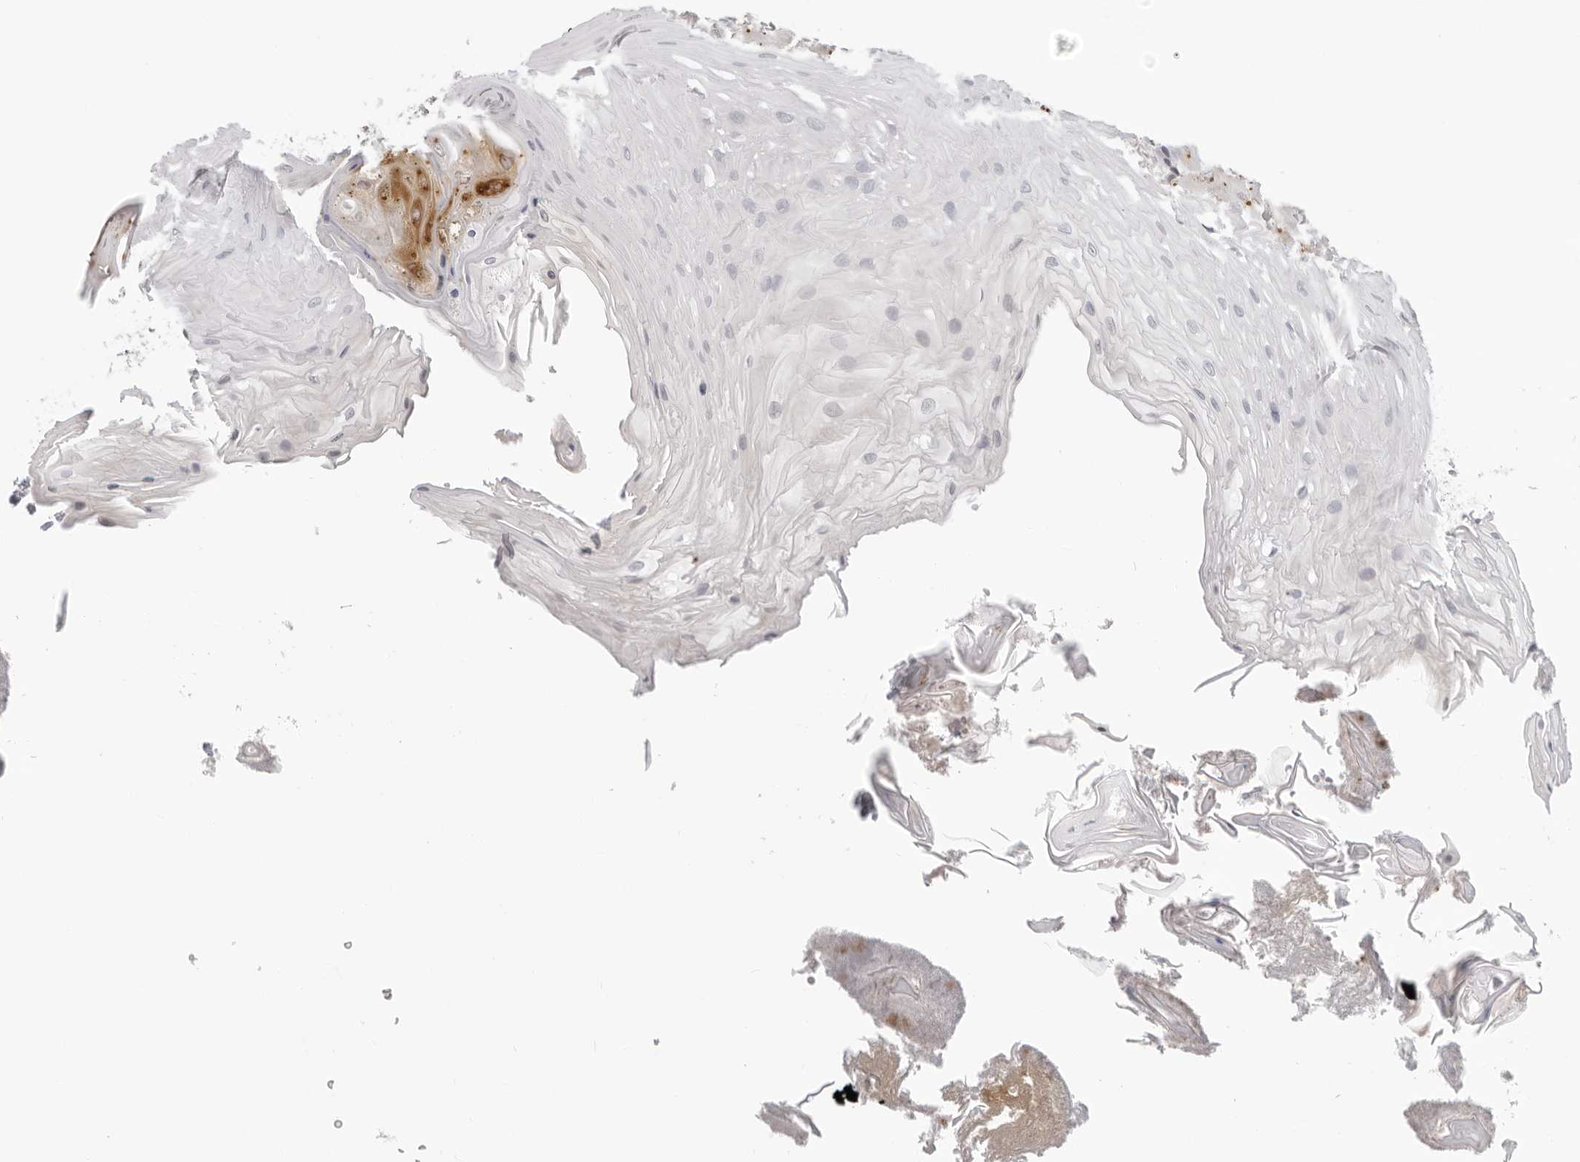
{"staining": {"intensity": "weak", "quantity": "<25%", "location": "cytoplasmic/membranous,nuclear"}, "tissue": "oral mucosa", "cell_type": "Squamous epithelial cells", "image_type": "normal", "snomed": [{"axis": "morphology", "description": "Normal tissue, NOS"}, {"axis": "morphology", "description": "Squamous cell carcinoma, NOS"}, {"axis": "topography", "description": "Skeletal muscle"}, {"axis": "topography", "description": "Oral tissue"}, {"axis": "topography", "description": "Salivary gland"}, {"axis": "topography", "description": "Head-Neck"}], "caption": "Immunohistochemical staining of benign human oral mucosa exhibits no significant staining in squamous epithelial cells.", "gene": "ACP6", "patient": {"sex": "male", "age": 54}}